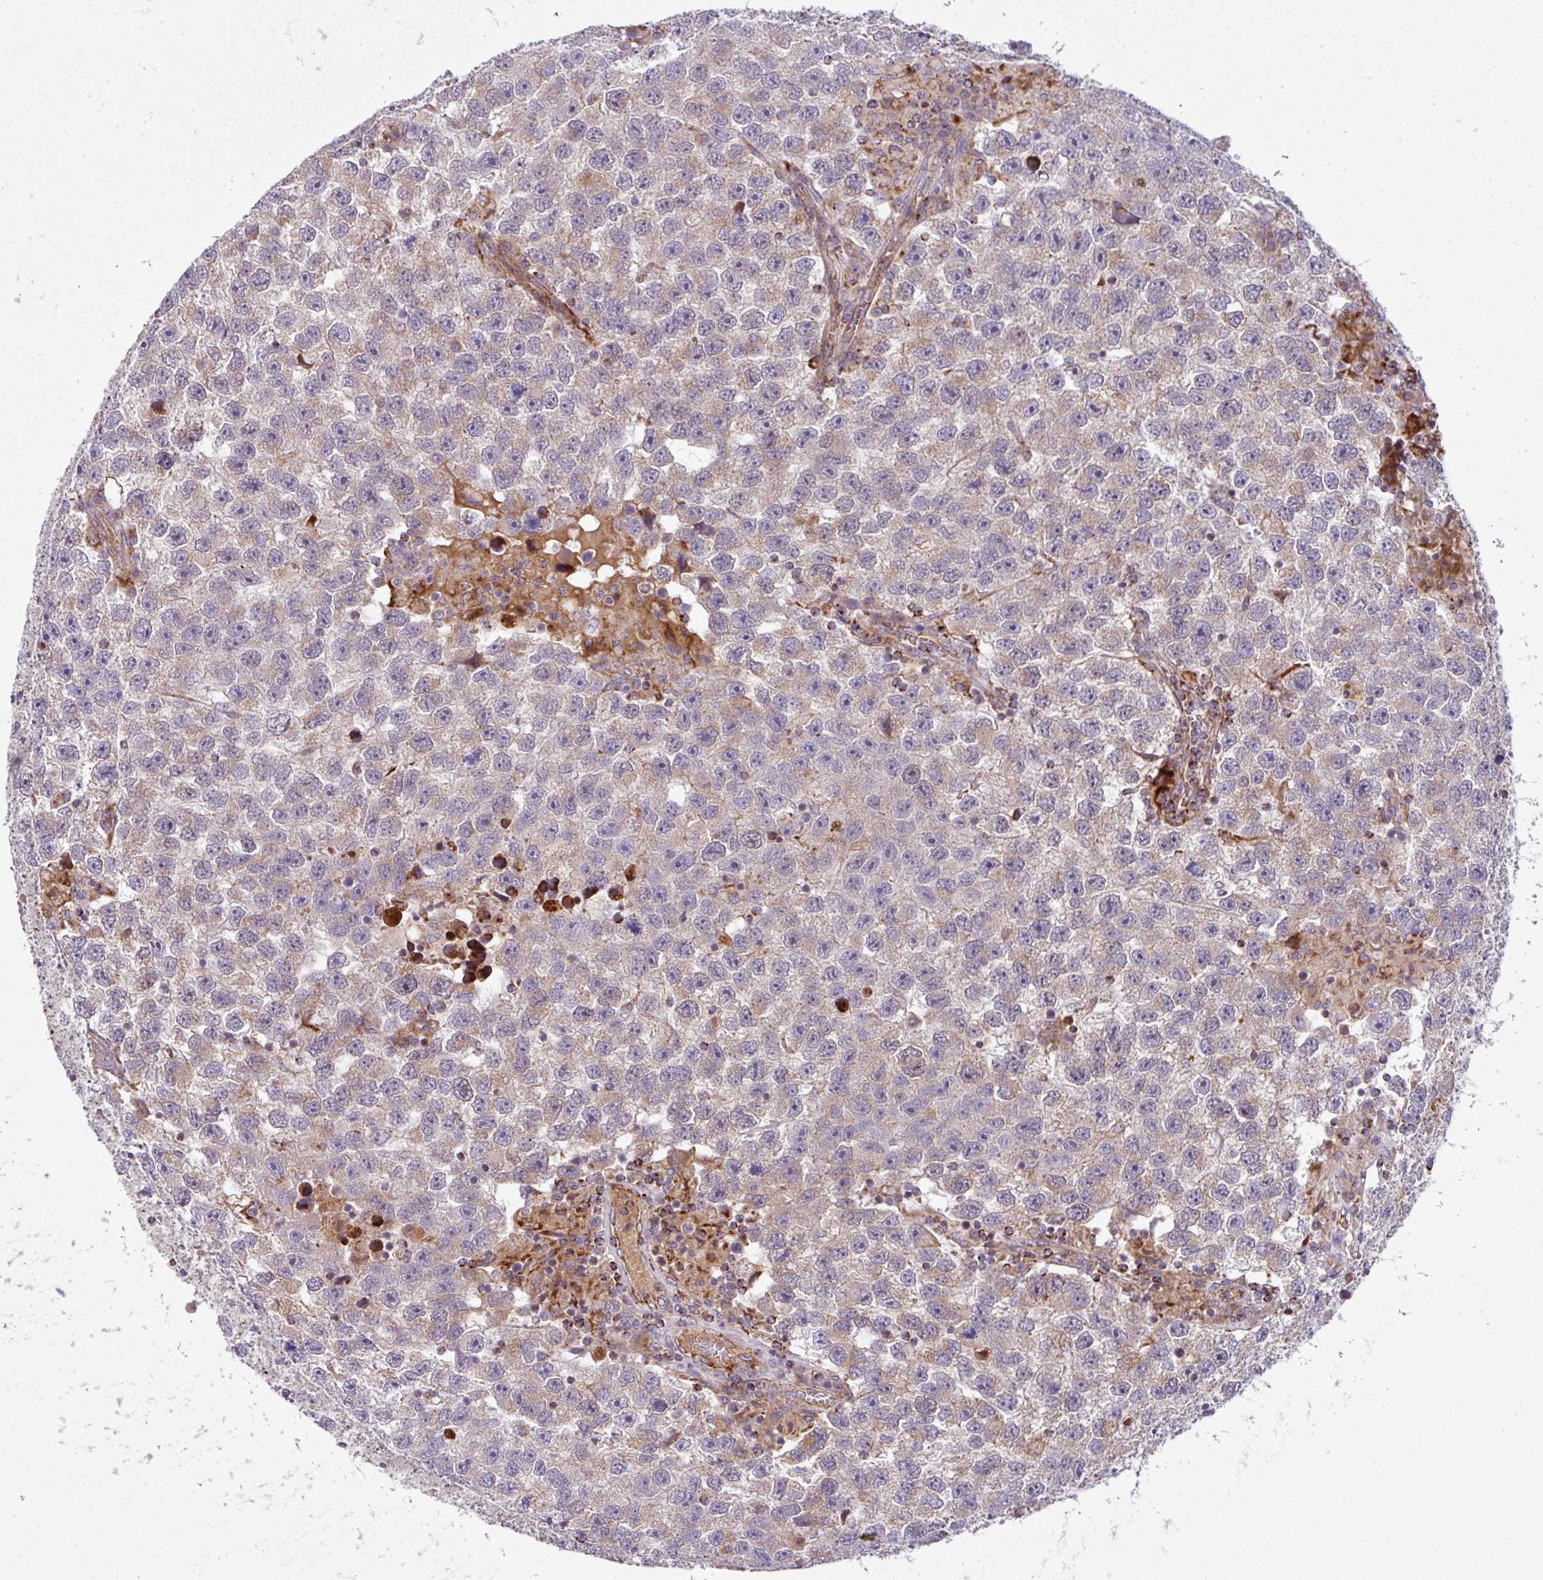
{"staining": {"intensity": "weak", "quantity": "<25%", "location": "cytoplasmic/membranous"}, "tissue": "testis cancer", "cell_type": "Tumor cells", "image_type": "cancer", "snomed": [{"axis": "morphology", "description": "Seminoma, NOS"}, {"axis": "topography", "description": "Testis"}], "caption": "Tumor cells show no significant expression in testis cancer.", "gene": "PRELID3B", "patient": {"sex": "male", "age": 26}}